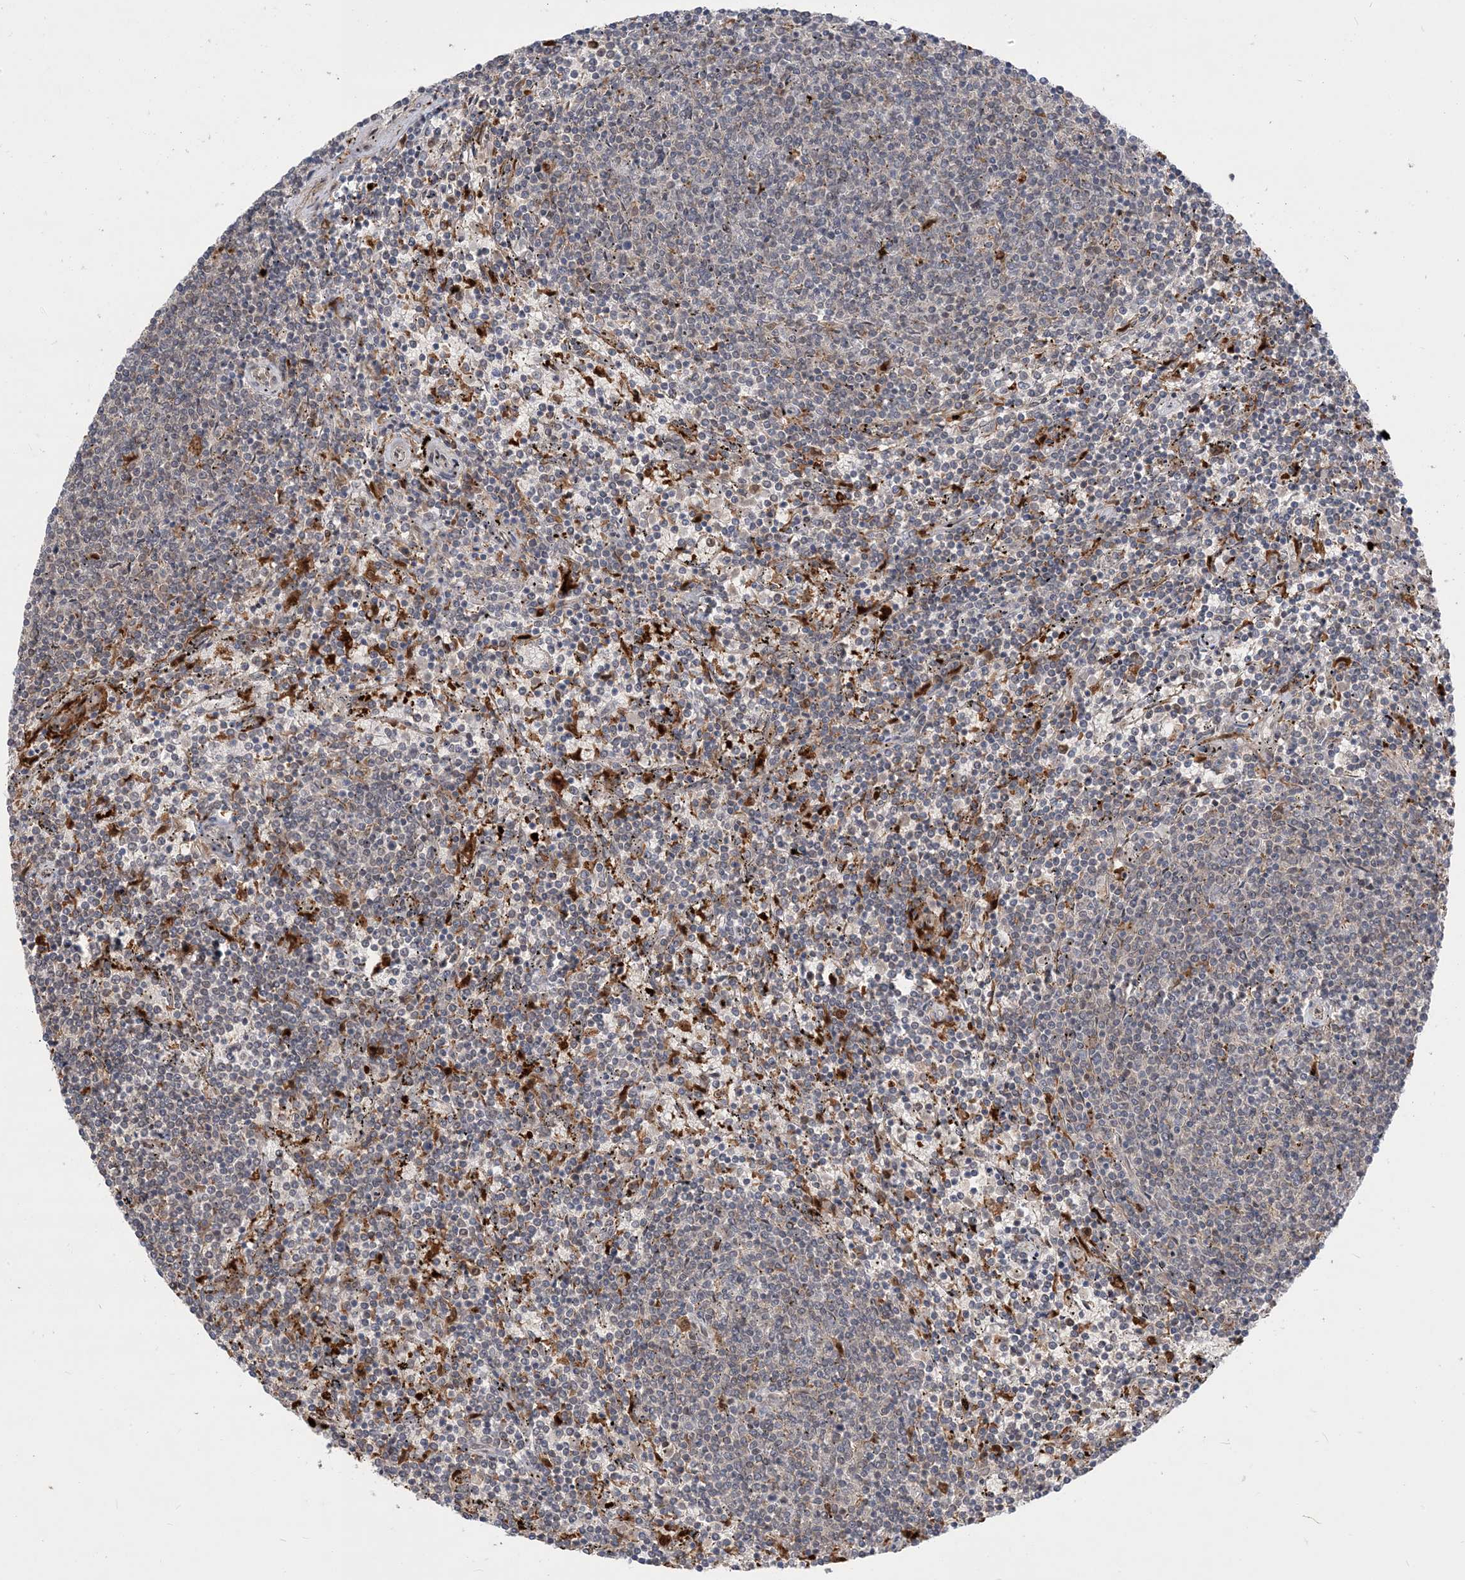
{"staining": {"intensity": "negative", "quantity": "none", "location": "none"}, "tissue": "lymphoma", "cell_type": "Tumor cells", "image_type": "cancer", "snomed": [{"axis": "morphology", "description": "Malignant lymphoma, non-Hodgkin's type, Low grade"}, {"axis": "topography", "description": "Spleen"}], "caption": "This is a micrograph of IHC staining of low-grade malignant lymphoma, non-Hodgkin's type, which shows no staining in tumor cells. The staining was performed using DAB (3,3'-diaminobenzidine) to visualize the protein expression in brown, while the nuclei were stained in blue with hematoxylin (Magnification: 20x).", "gene": "NAGK", "patient": {"sex": "female", "age": 50}}